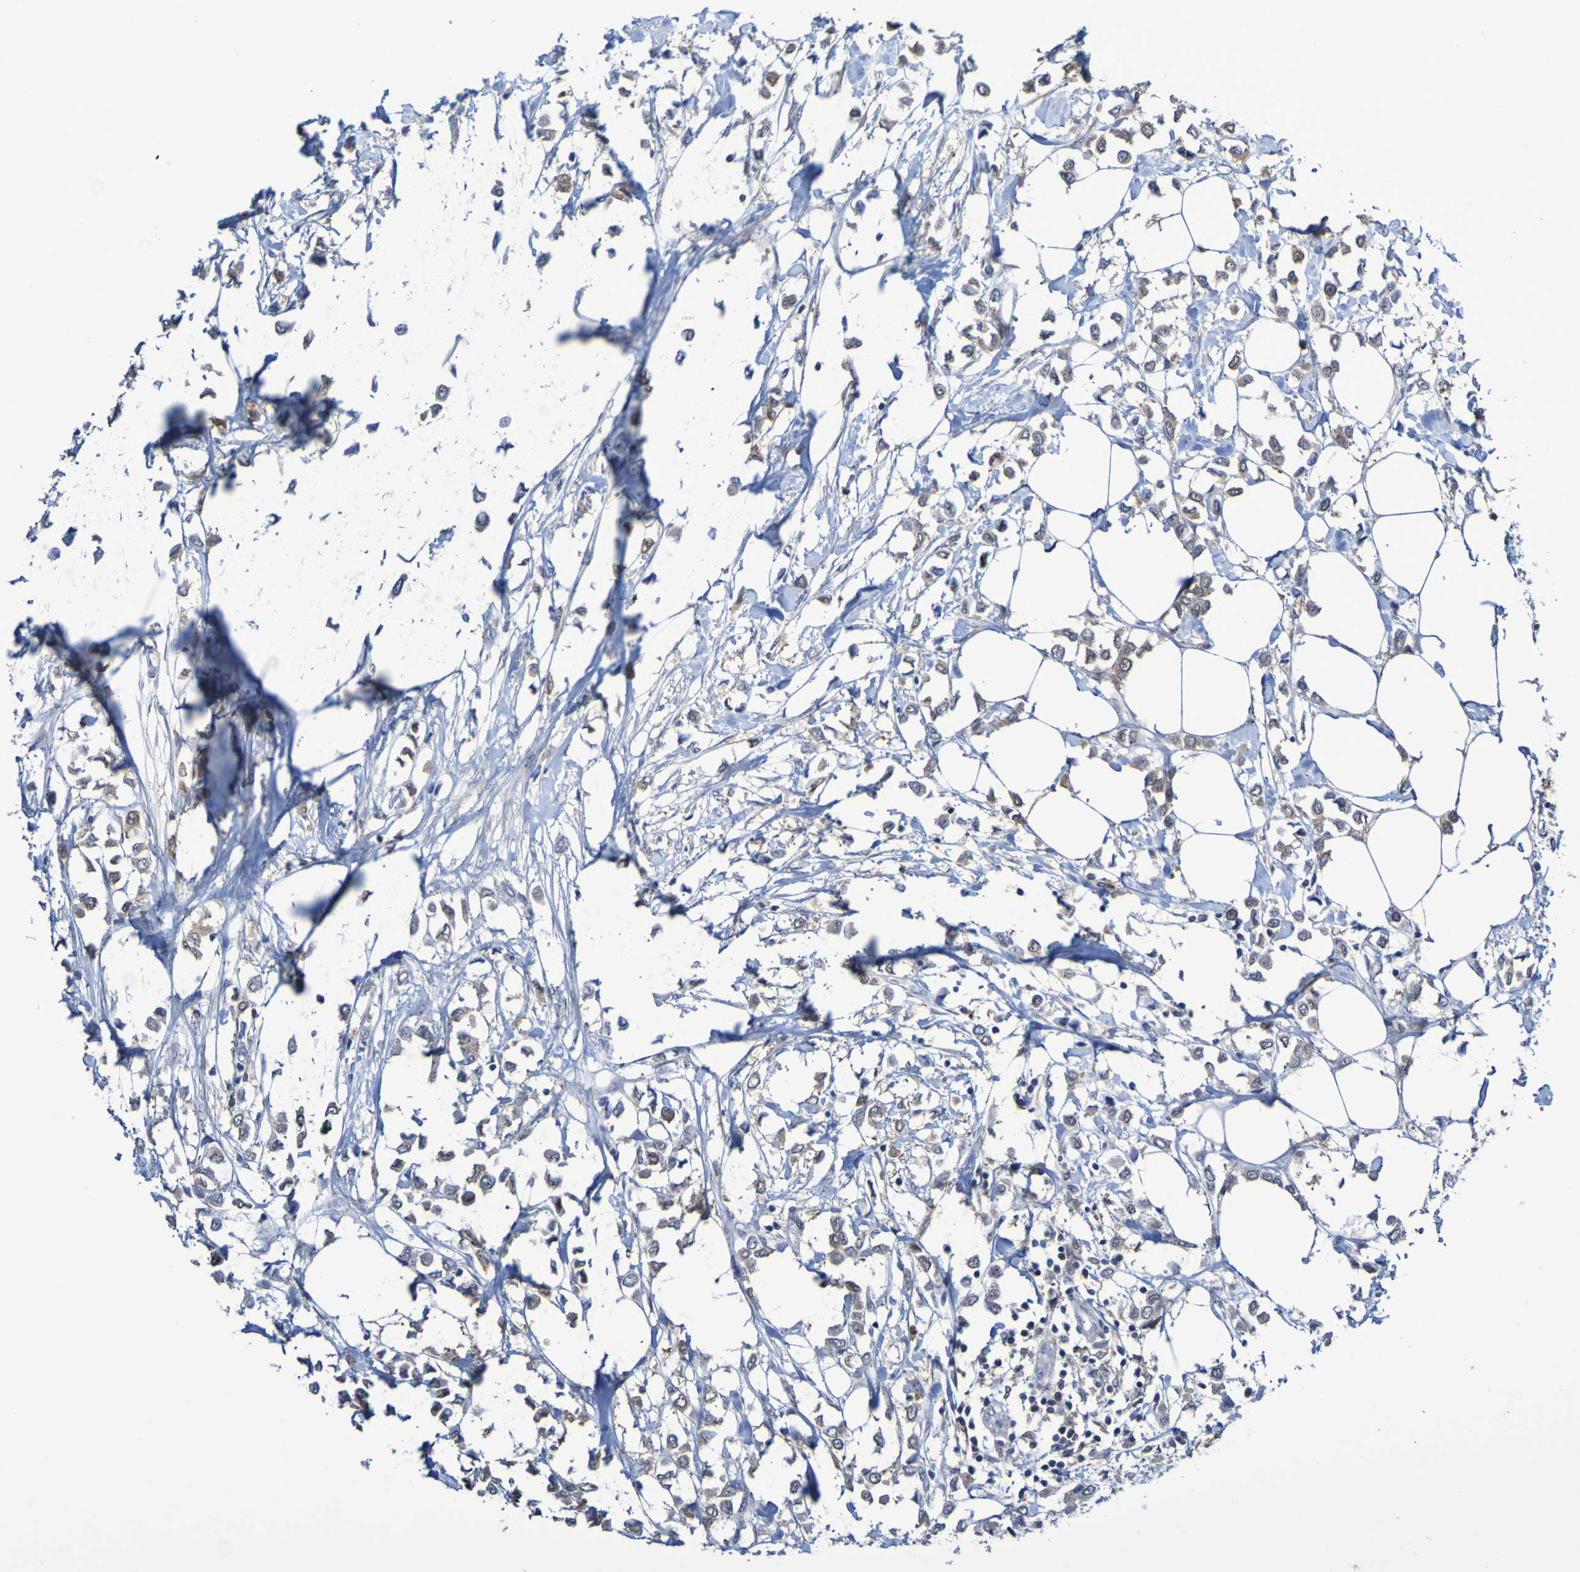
{"staining": {"intensity": "weak", "quantity": ">75%", "location": "cytoplasmic/membranous"}, "tissue": "breast cancer", "cell_type": "Tumor cells", "image_type": "cancer", "snomed": [{"axis": "morphology", "description": "Lobular carcinoma"}, {"axis": "topography", "description": "Breast"}], "caption": "Tumor cells exhibit low levels of weak cytoplasmic/membranous positivity in about >75% of cells in human breast cancer (lobular carcinoma).", "gene": "ATIC", "patient": {"sex": "female", "age": 51}}